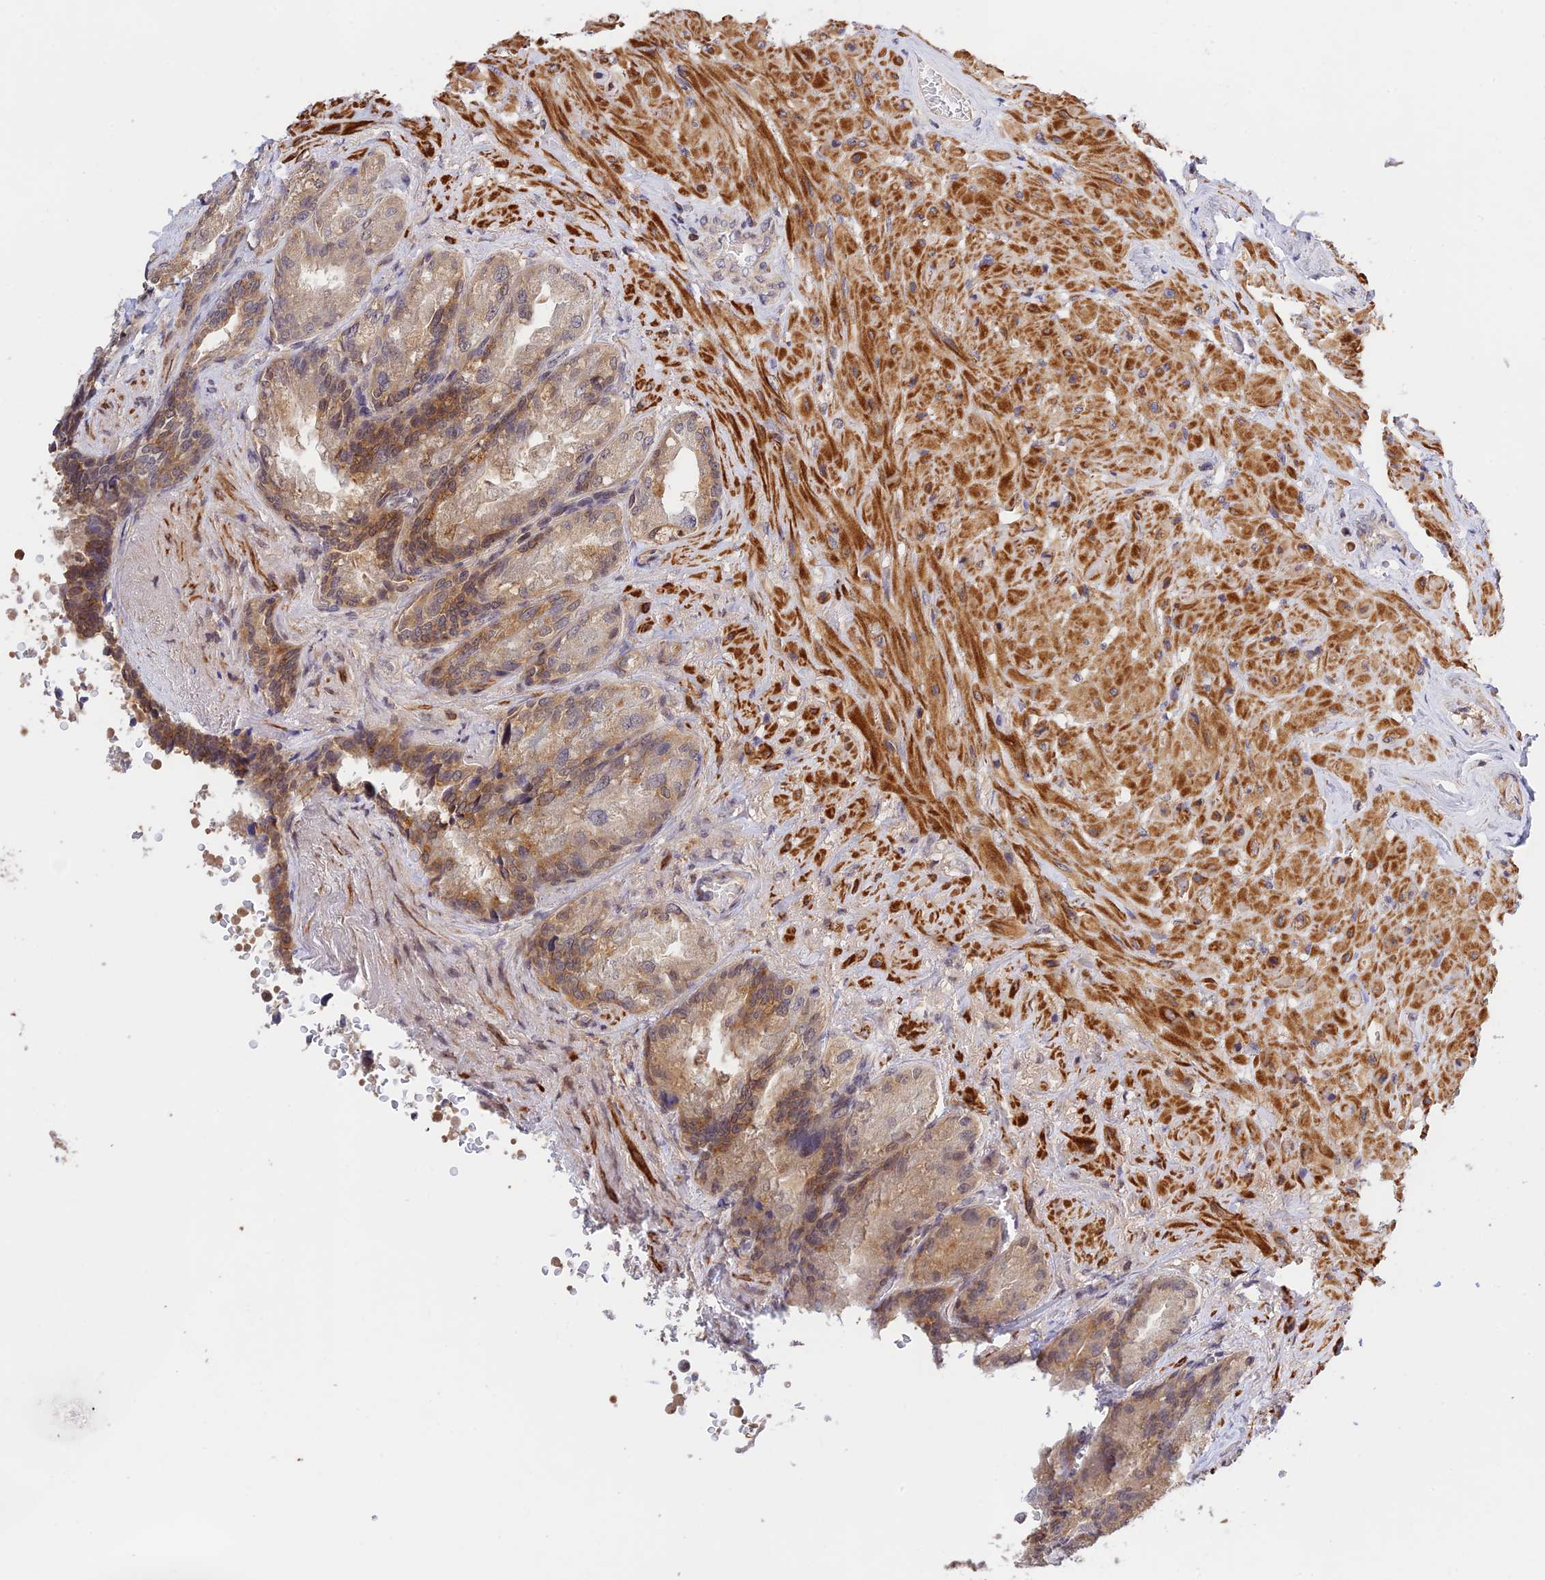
{"staining": {"intensity": "moderate", "quantity": "25%-75%", "location": "cytoplasmic/membranous"}, "tissue": "seminal vesicle", "cell_type": "Glandular cells", "image_type": "normal", "snomed": [{"axis": "morphology", "description": "Normal tissue, NOS"}, {"axis": "topography", "description": "Seminal veicle"}, {"axis": "topography", "description": "Peripheral nerve tissue"}], "caption": "Moderate cytoplasmic/membranous positivity for a protein is present in about 25%-75% of glandular cells of unremarkable seminal vesicle using immunohistochemistry.", "gene": "CWH43", "patient": {"sex": "male", "age": 63}}